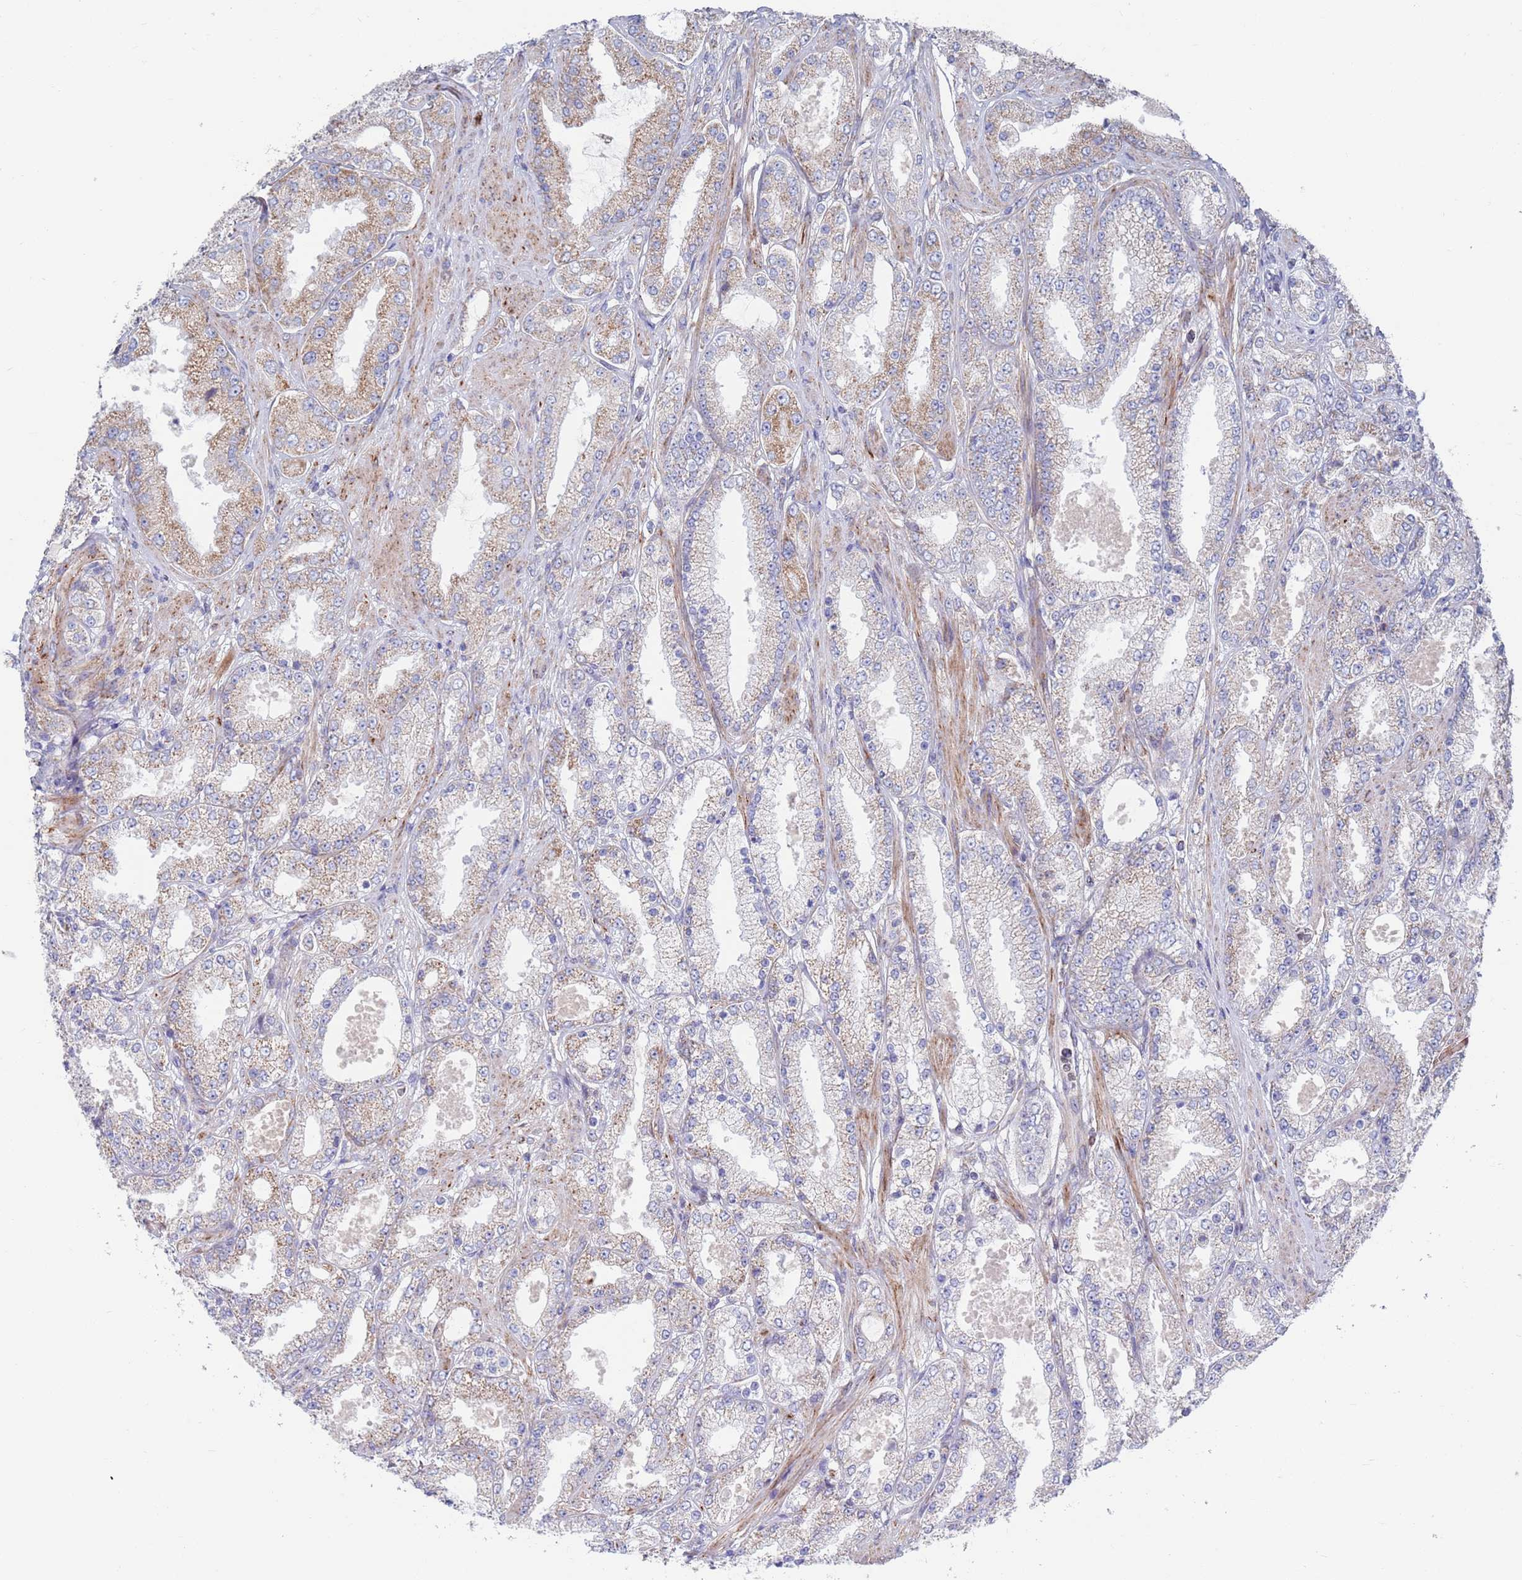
{"staining": {"intensity": "weak", "quantity": "<25%", "location": "cytoplasmic/membranous"}, "tissue": "prostate cancer", "cell_type": "Tumor cells", "image_type": "cancer", "snomed": [{"axis": "morphology", "description": "Adenocarcinoma, High grade"}, {"axis": "topography", "description": "Prostate"}], "caption": "This micrograph is of prostate cancer stained with immunohistochemistry to label a protein in brown with the nuclei are counter-stained blue. There is no expression in tumor cells.", "gene": "CHCHD6", "patient": {"sex": "male", "age": 68}}